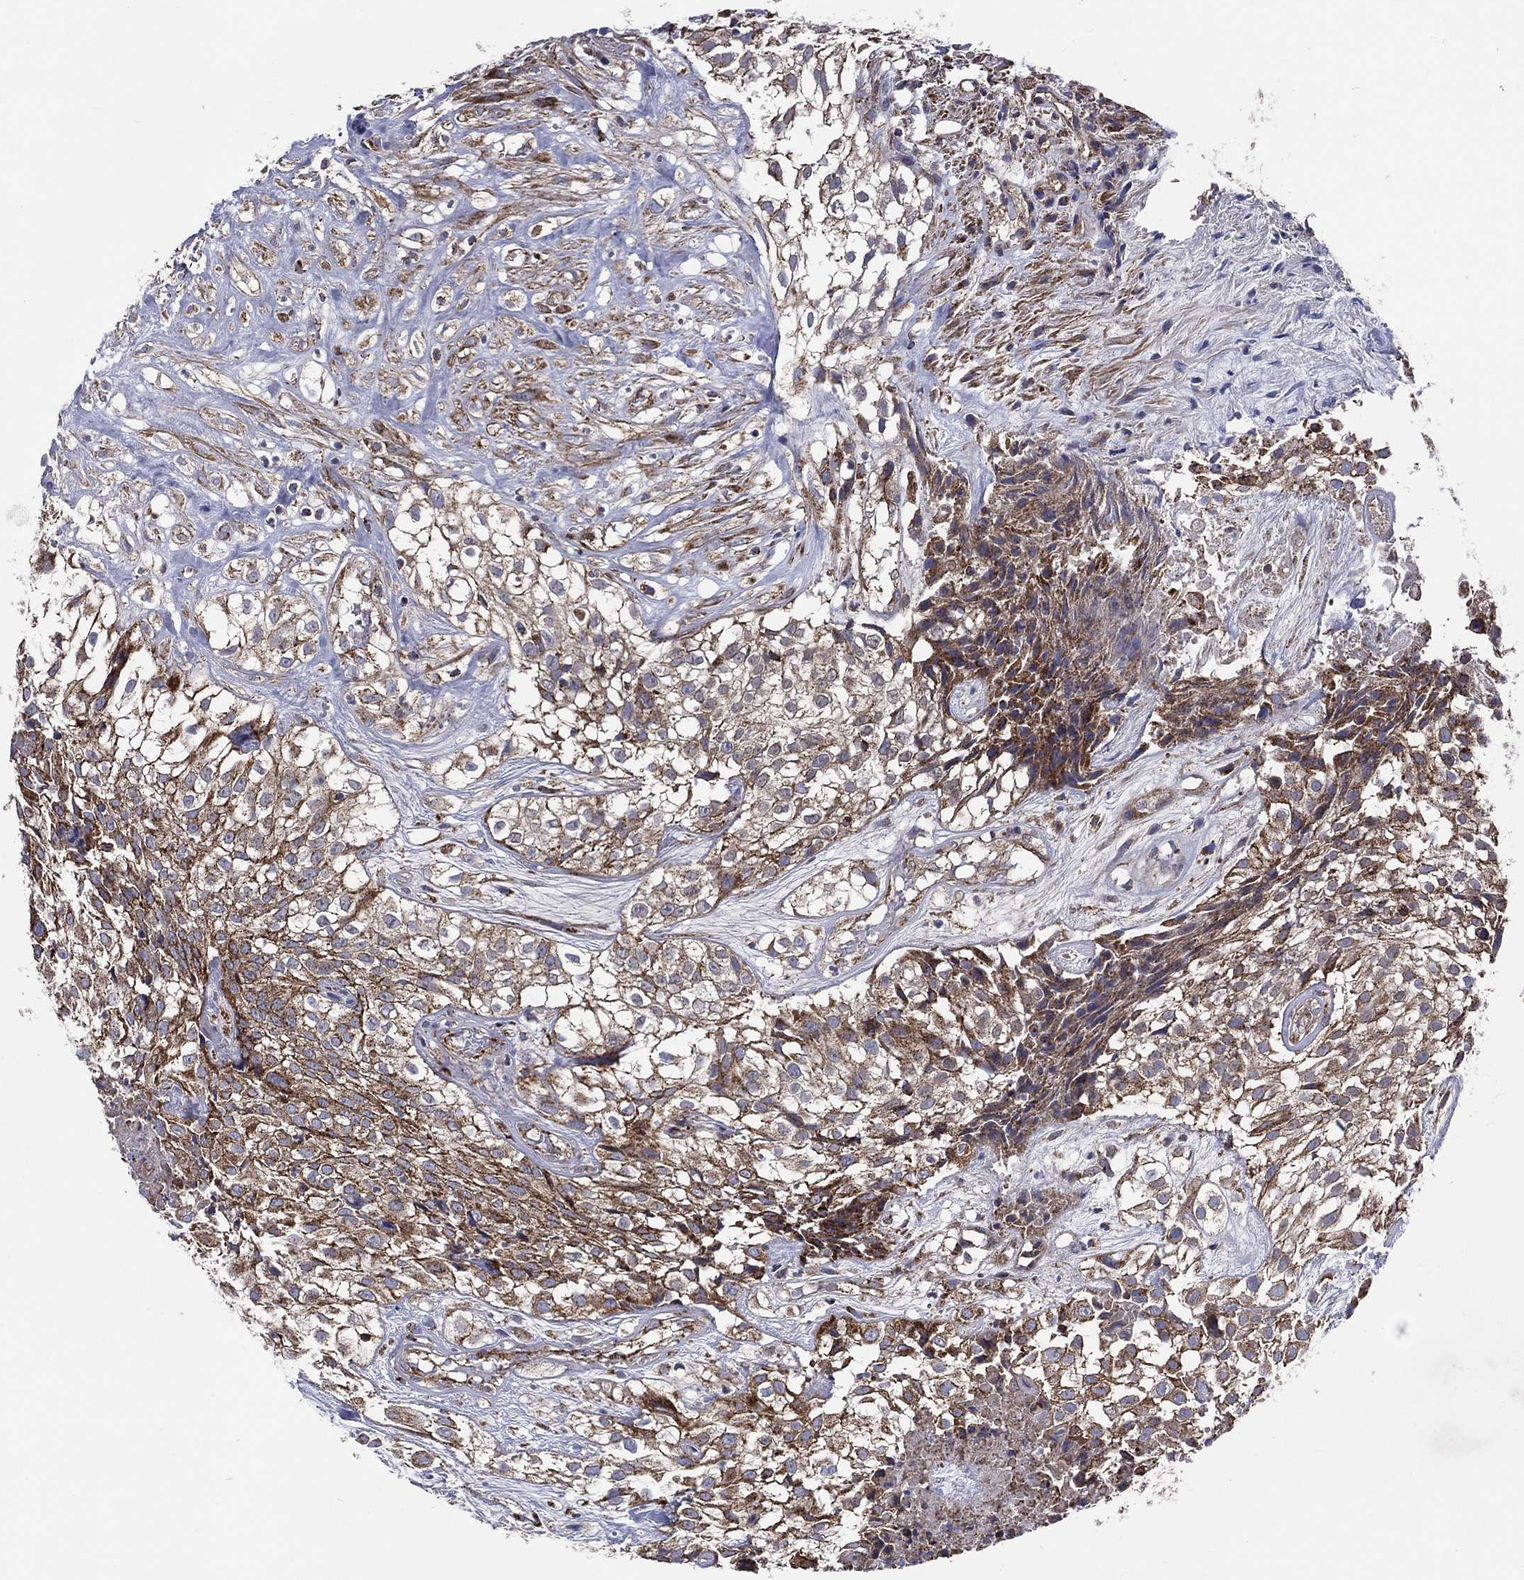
{"staining": {"intensity": "strong", "quantity": ">75%", "location": "cytoplasmic/membranous"}, "tissue": "urothelial cancer", "cell_type": "Tumor cells", "image_type": "cancer", "snomed": [{"axis": "morphology", "description": "Urothelial carcinoma, High grade"}, {"axis": "topography", "description": "Urinary bladder"}], "caption": "Immunohistochemical staining of high-grade urothelial carcinoma demonstrates strong cytoplasmic/membranous protein positivity in approximately >75% of tumor cells.", "gene": "ANKRD37", "patient": {"sex": "male", "age": 56}}